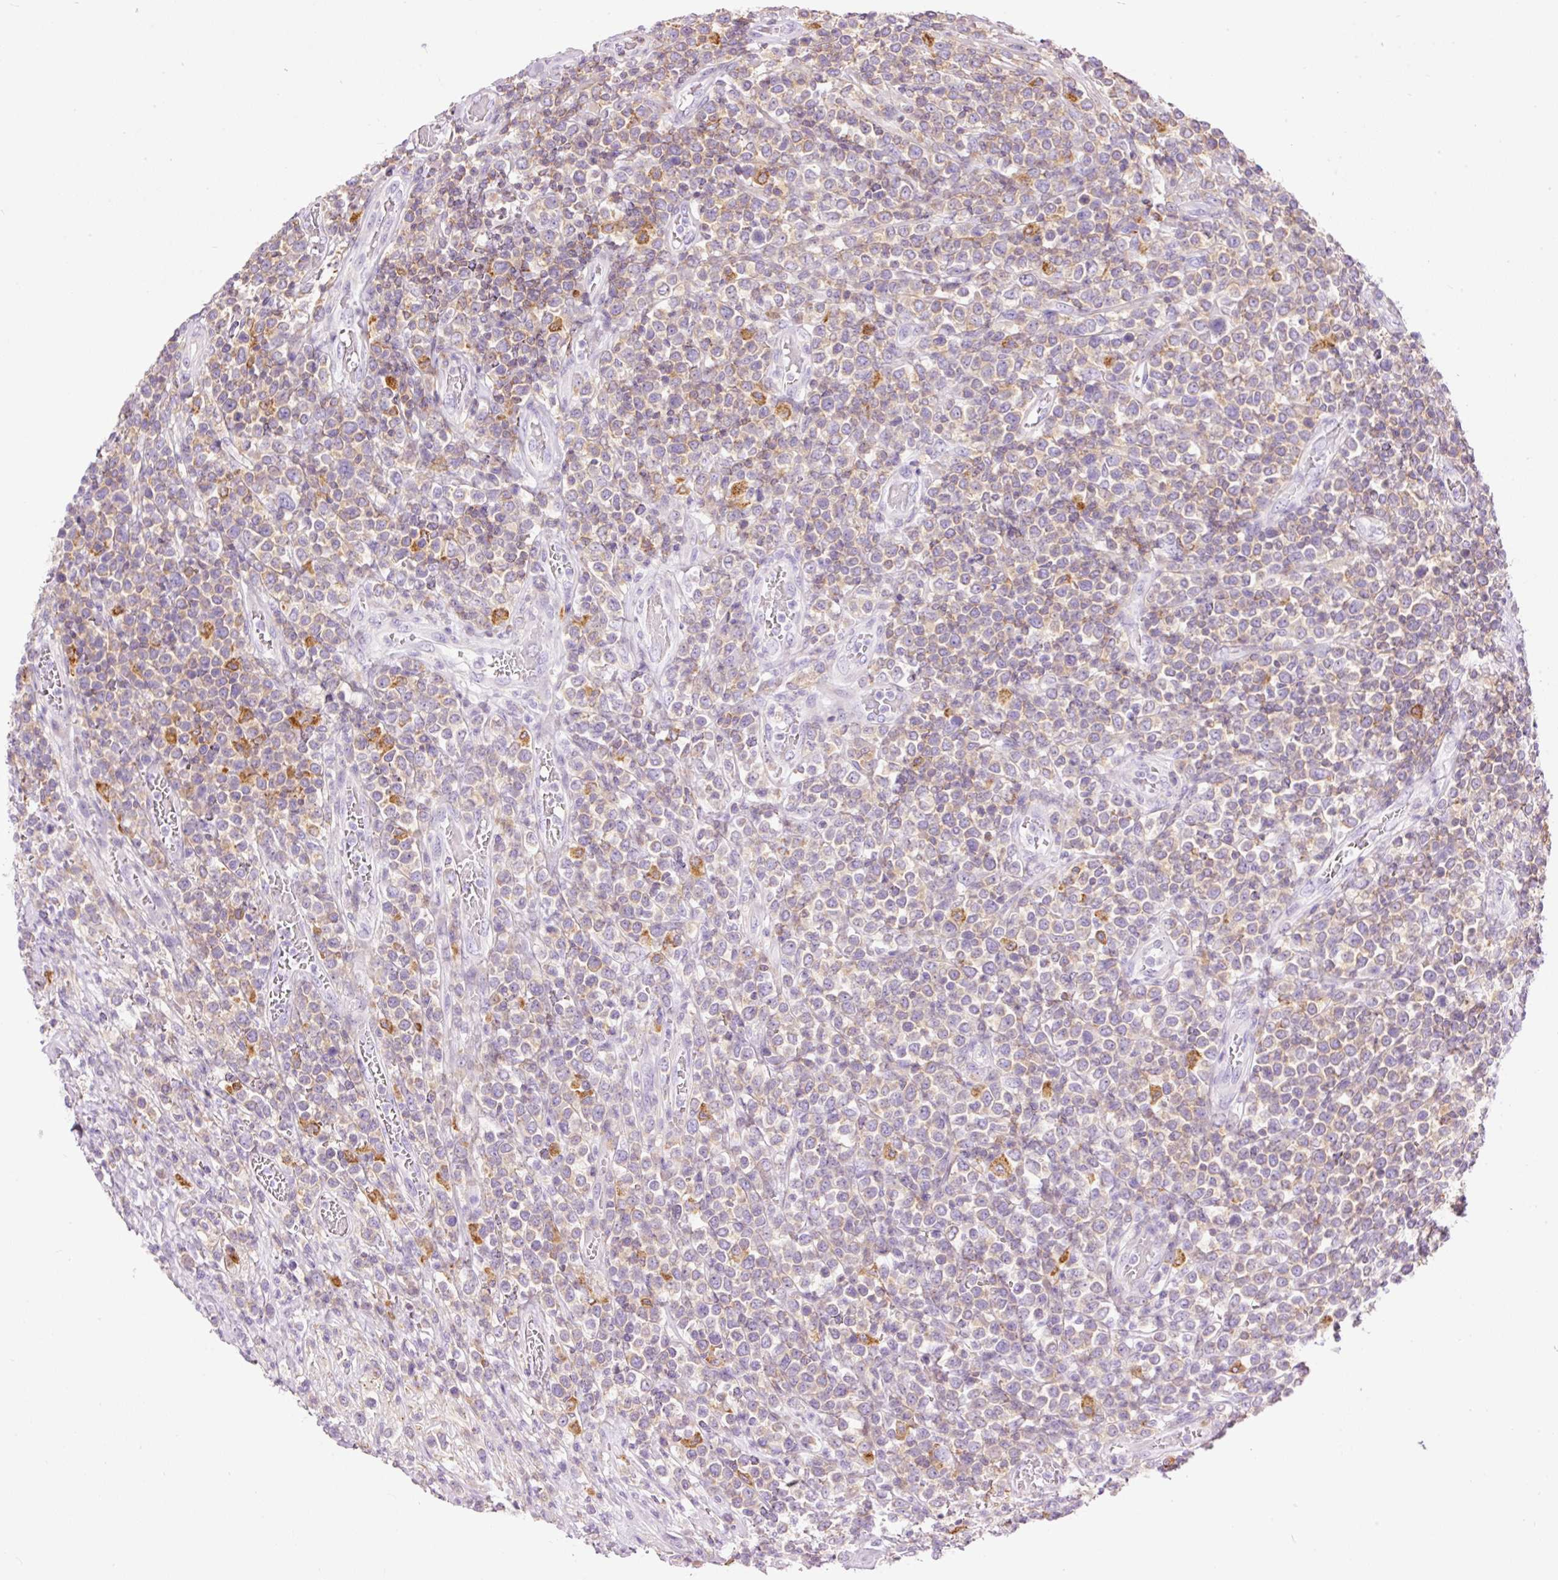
{"staining": {"intensity": "weak", "quantity": "25%-75%", "location": "cytoplasmic/membranous"}, "tissue": "lymphoma", "cell_type": "Tumor cells", "image_type": "cancer", "snomed": [{"axis": "morphology", "description": "Malignant lymphoma, non-Hodgkin's type, High grade"}, {"axis": "topography", "description": "Soft tissue"}], "caption": "The micrograph exhibits a brown stain indicating the presence of a protein in the cytoplasmic/membranous of tumor cells in lymphoma.", "gene": "DOK6", "patient": {"sex": "female", "age": 56}}